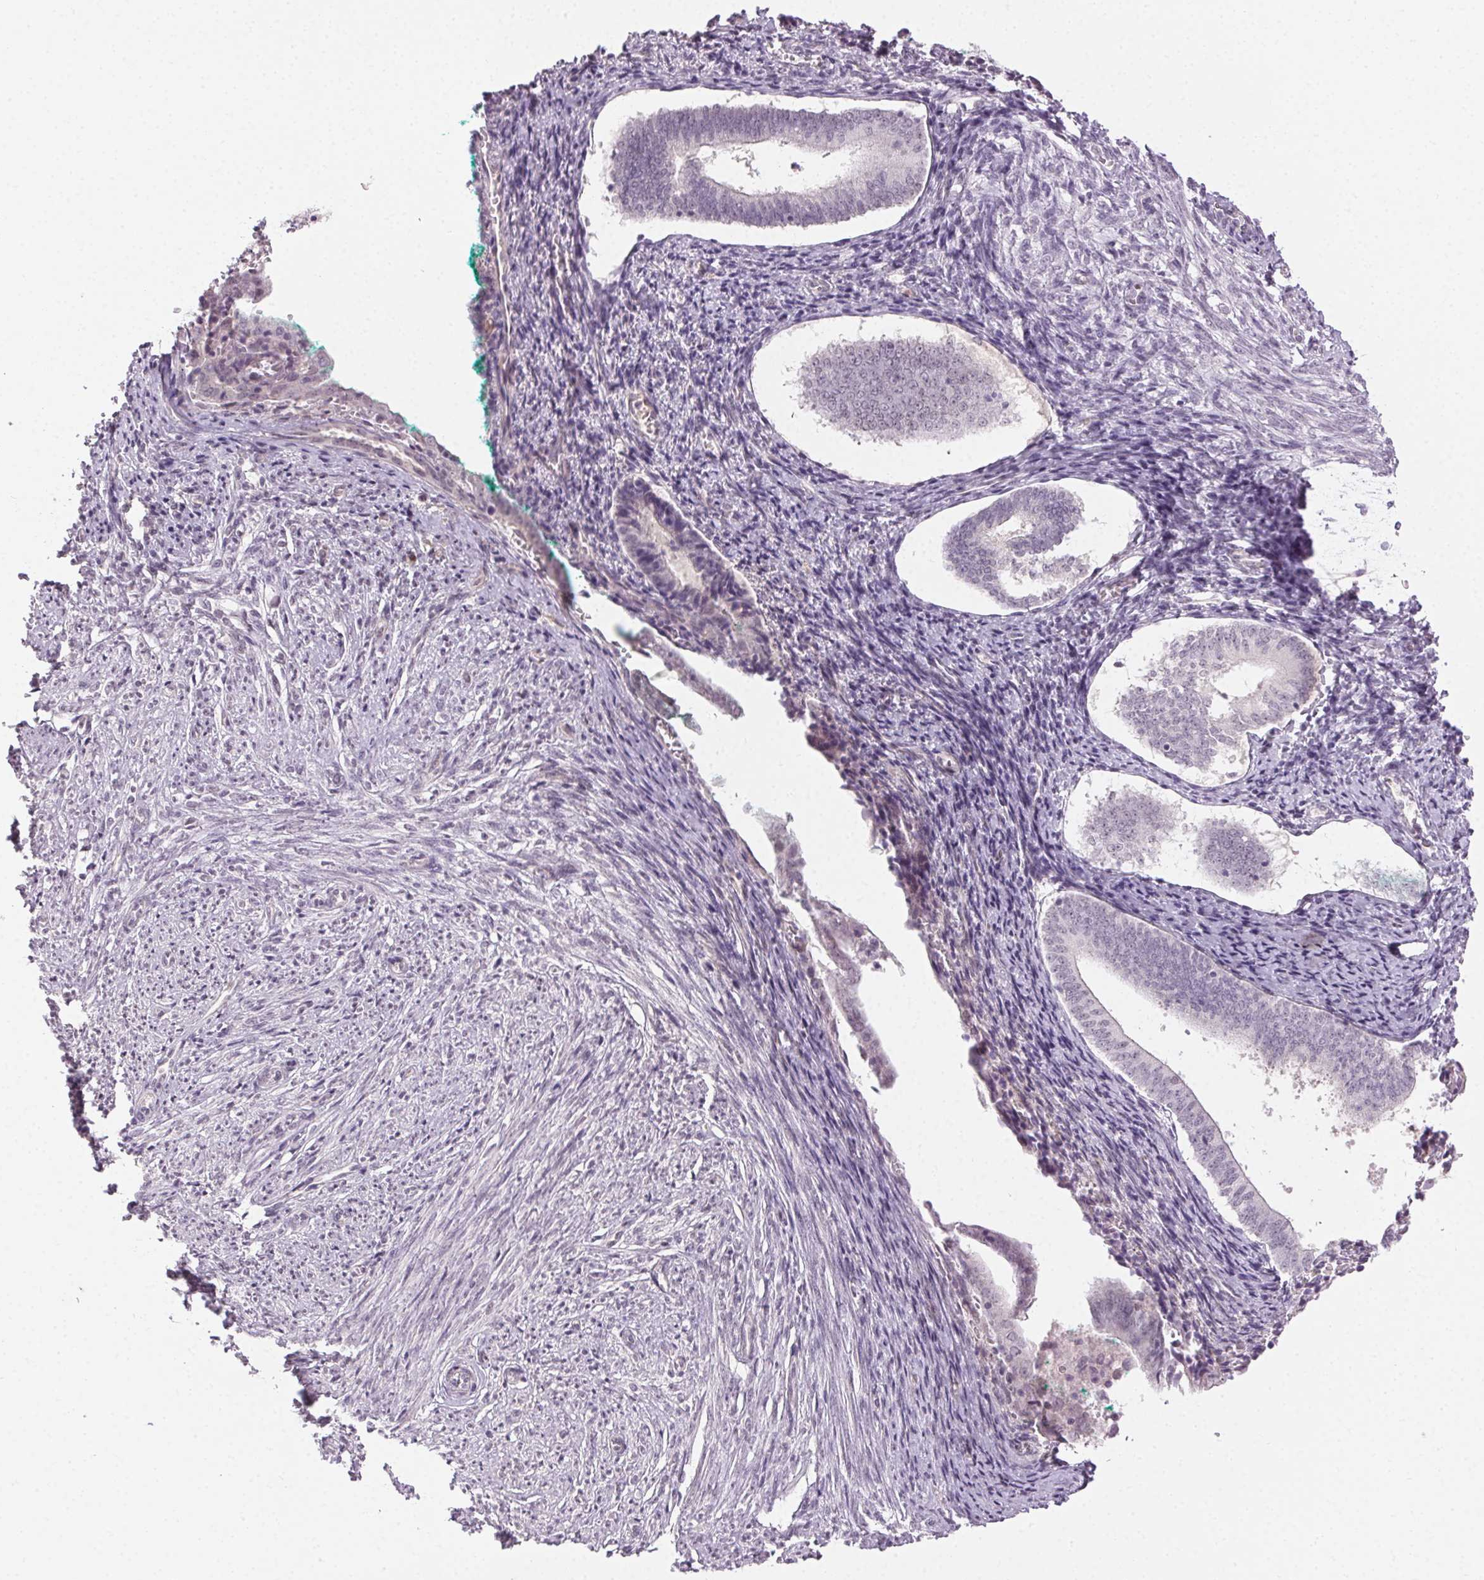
{"staining": {"intensity": "negative", "quantity": "none", "location": "none"}, "tissue": "endometrium", "cell_type": "Cells in endometrial stroma", "image_type": "normal", "snomed": [{"axis": "morphology", "description": "Normal tissue, NOS"}, {"axis": "topography", "description": "Endometrium"}], "caption": "Cells in endometrial stroma show no significant expression in benign endometrium. (Stains: DAB (3,3'-diaminobenzidine) IHC with hematoxylin counter stain, Microscopy: brightfield microscopy at high magnification).", "gene": "FAM168A", "patient": {"sex": "female", "age": 50}}